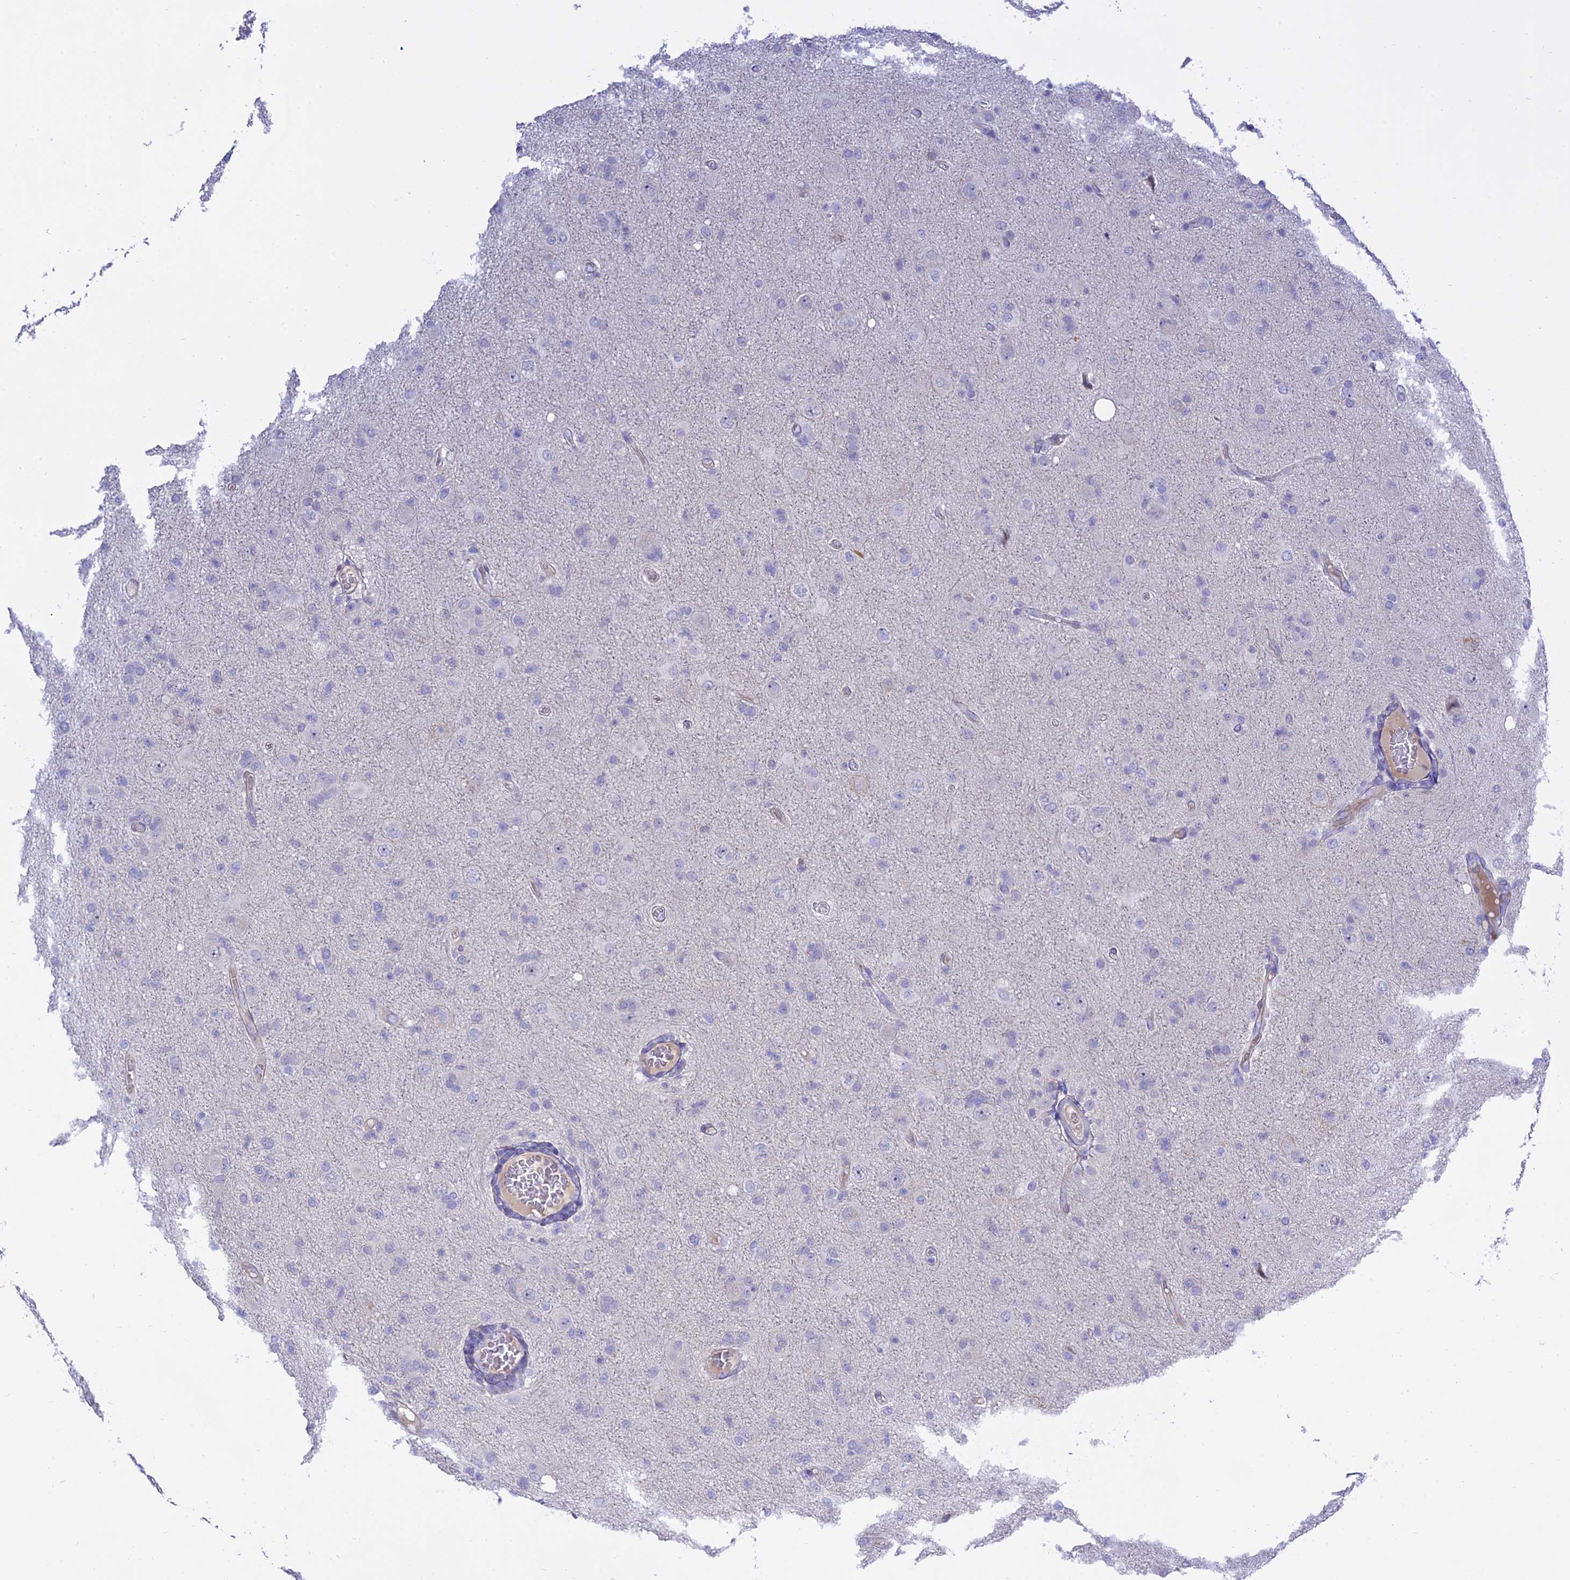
{"staining": {"intensity": "negative", "quantity": "none", "location": "none"}, "tissue": "glioma", "cell_type": "Tumor cells", "image_type": "cancer", "snomed": [{"axis": "morphology", "description": "Glioma, malignant, High grade"}, {"axis": "topography", "description": "Brain"}], "caption": "IHC image of malignant glioma (high-grade) stained for a protein (brown), which exhibits no expression in tumor cells. The staining is performed using DAB brown chromogen with nuclei counter-stained in using hematoxylin.", "gene": "MBD3L1", "patient": {"sex": "female", "age": 57}}